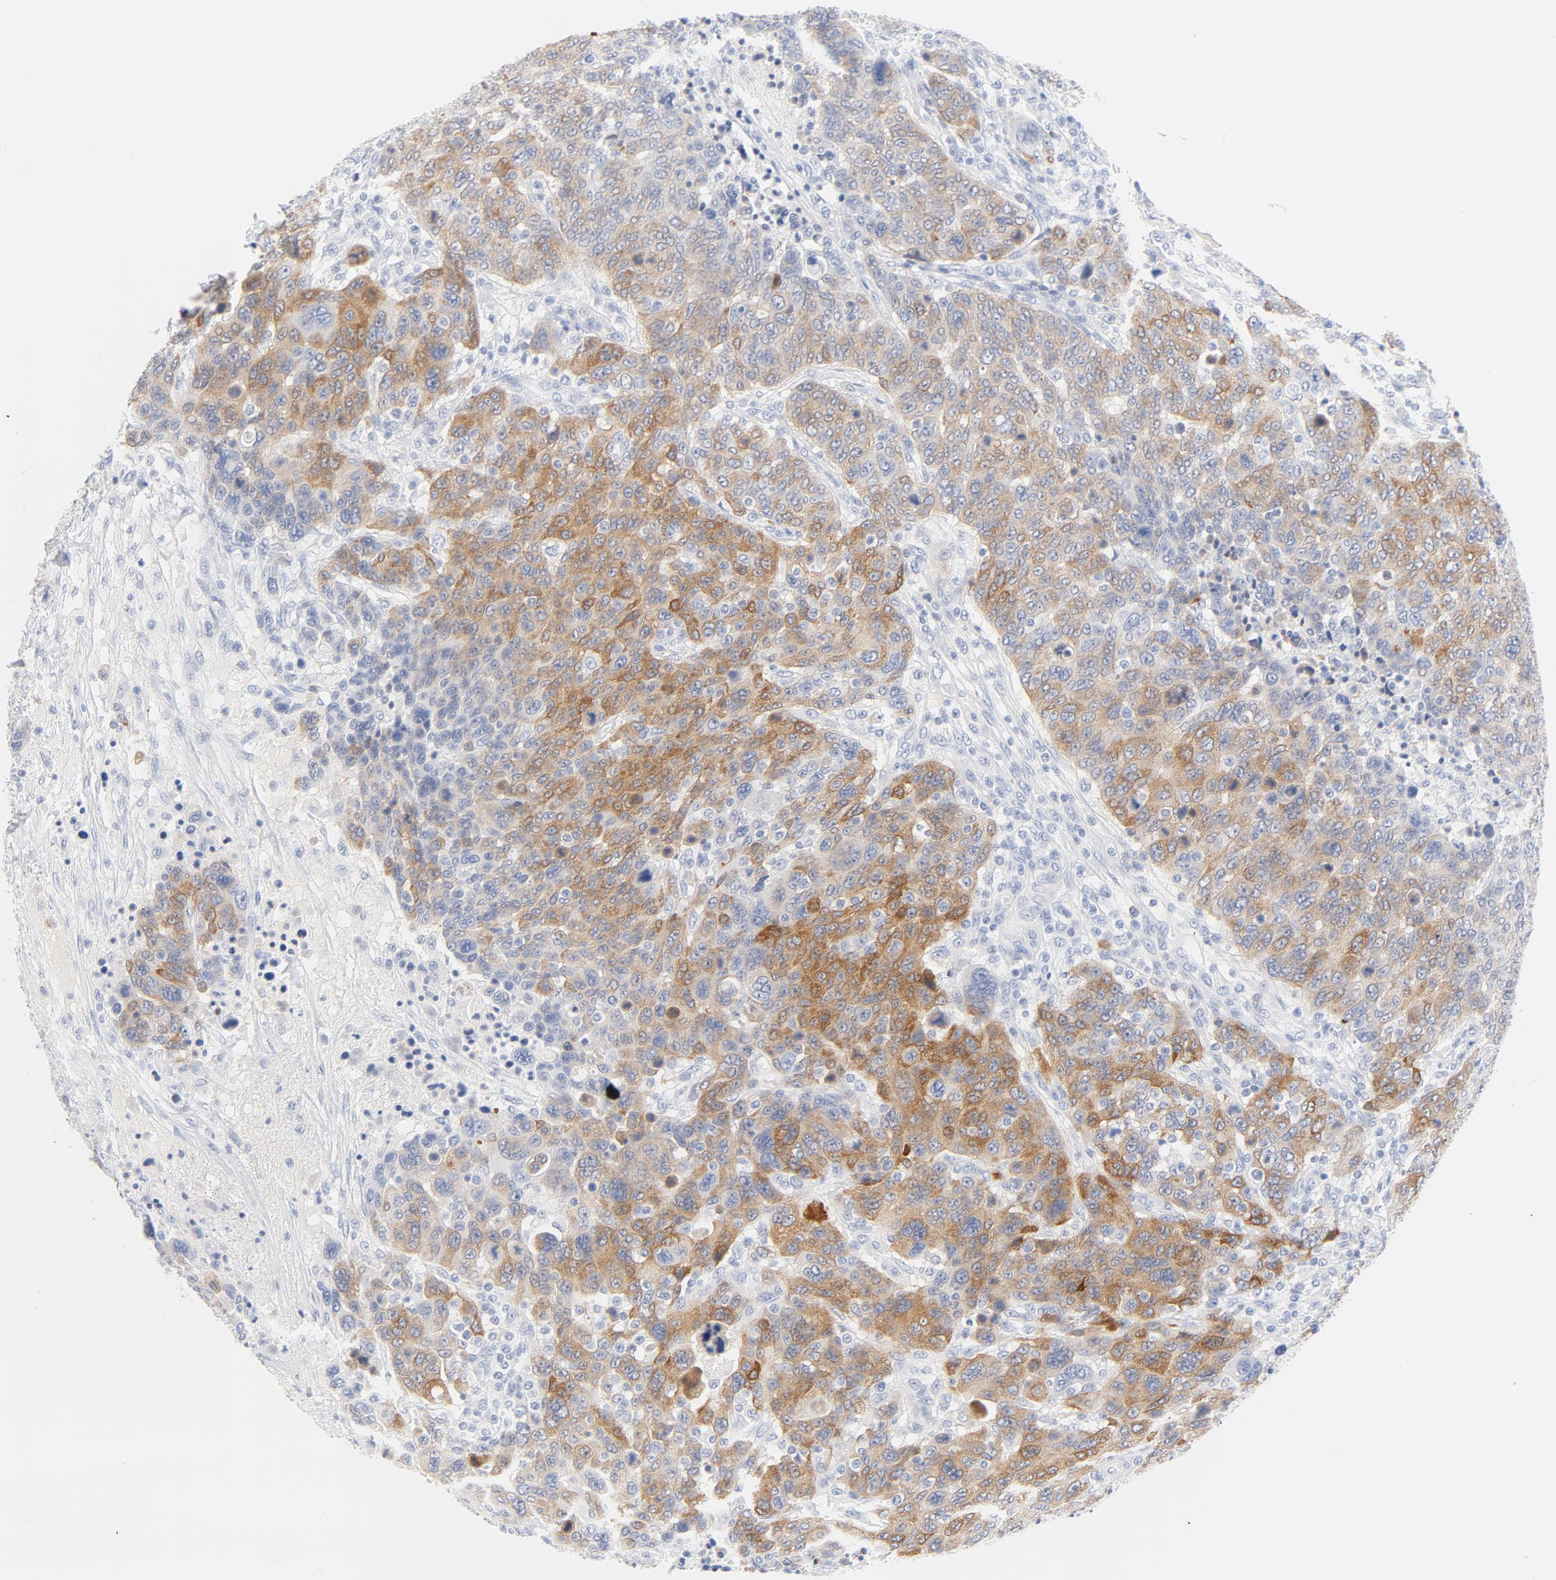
{"staining": {"intensity": "moderate", "quantity": "25%-75%", "location": "cytoplasmic/membranous"}, "tissue": "breast cancer", "cell_type": "Tumor cells", "image_type": "cancer", "snomed": [{"axis": "morphology", "description": "Duct carcinoma"}, {"axis": "topography", "description": "Breast"}], "caption": "This image reveals IHC staining of intraductal carcinoma (breast), with medium moderate cytoplasmic/membranous expression in approximately 25%-75% of tumor cells.", "gene": "FGFR3", "patient": {"sex": "female", "age": 37}}